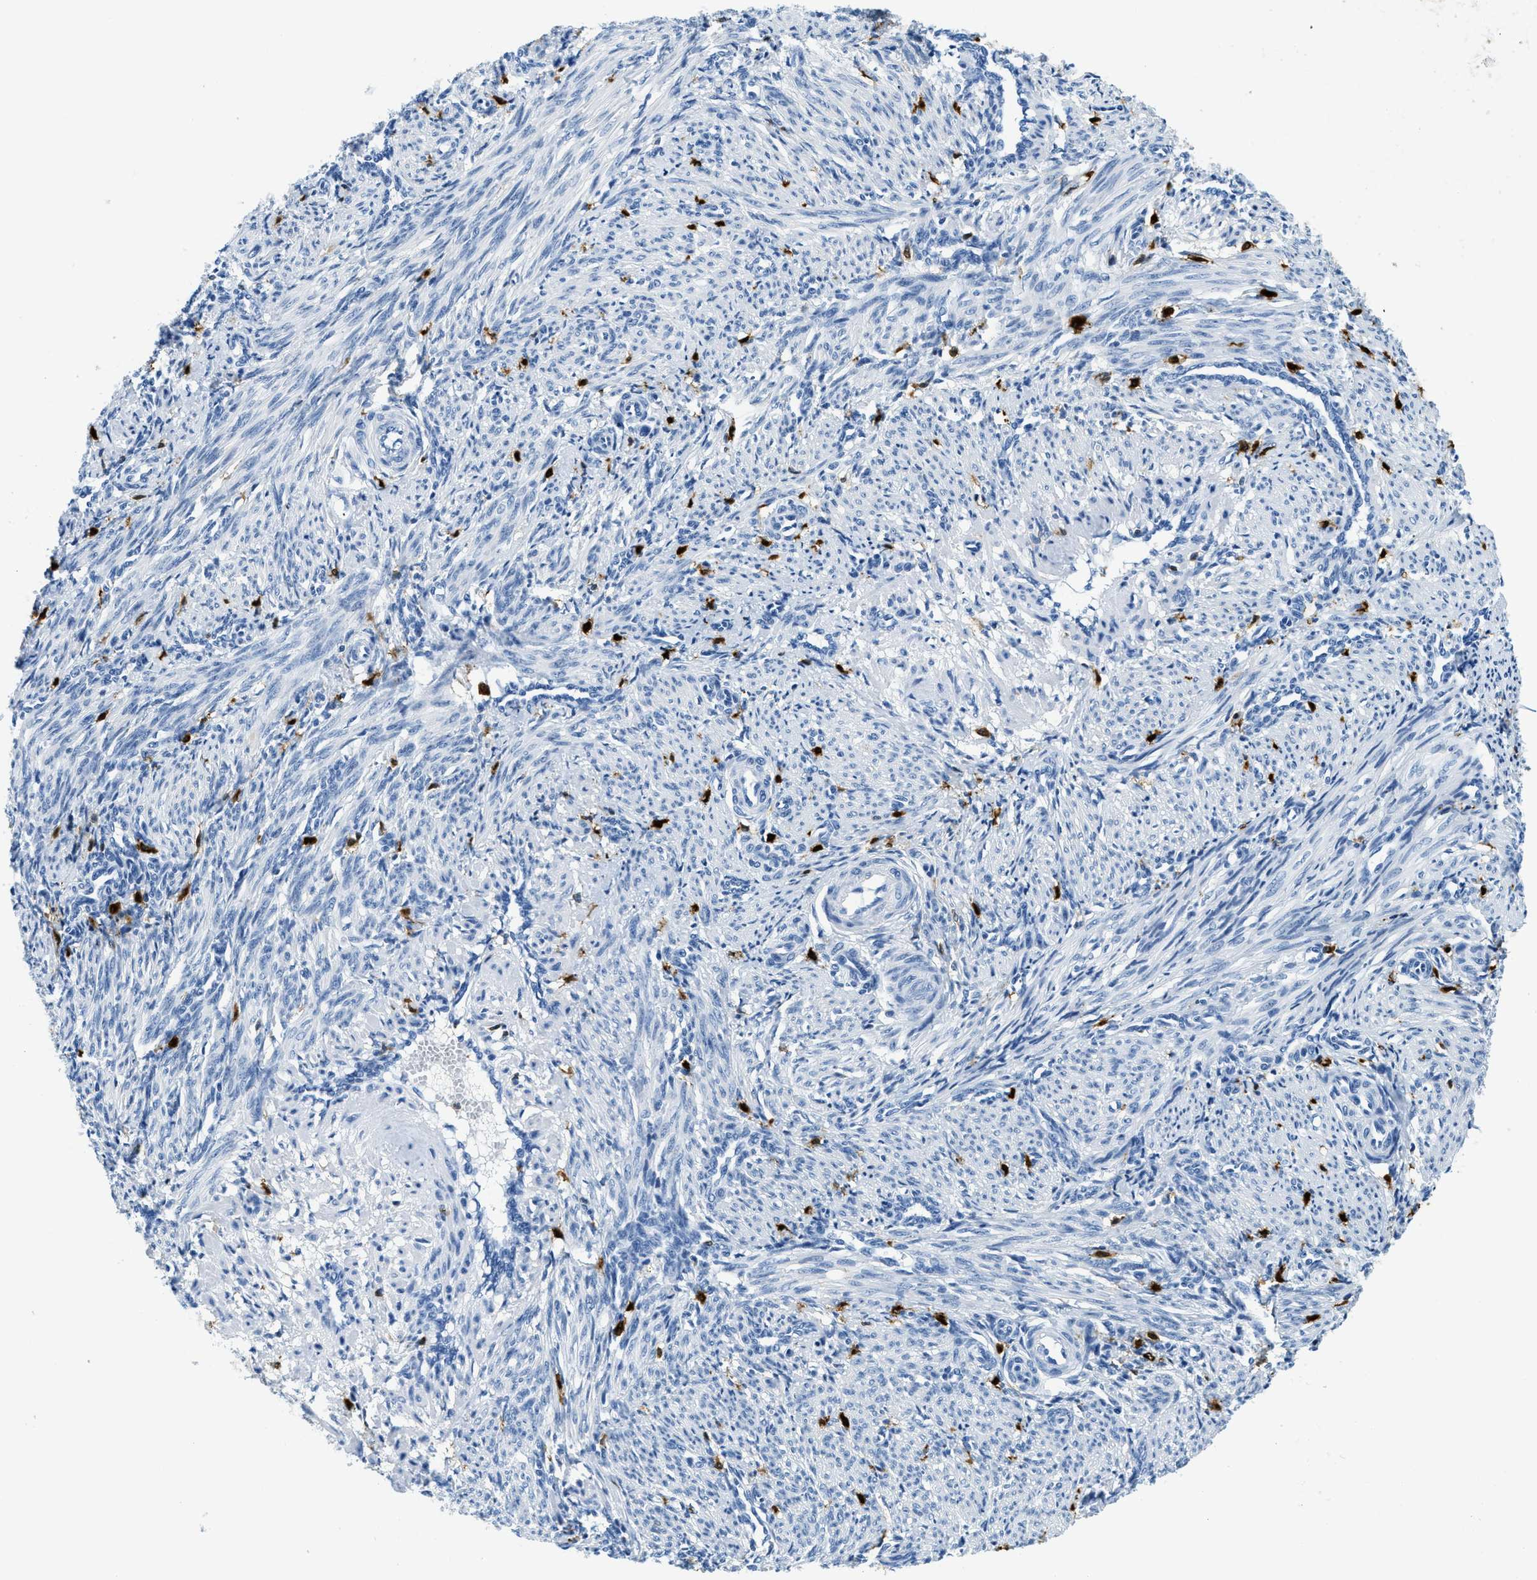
{"staining": {"intensity": "negative", "quantity": "none", "location": "none"}, "tissue": "smooth muscle", "cell_type": "Smooth muscle cells", "image_type": "normal", "snomed": [{"axis": "morphology", "description": "Normal tissue, NOS"}, {"axis": "topography", "description": "Endometrium"}], "caption": "Image shows no significant protein staining in smooth muscle cells of normal smooth muscle.", "gene": "CAPG", "patient": {"sex": "female", "age": 33}}